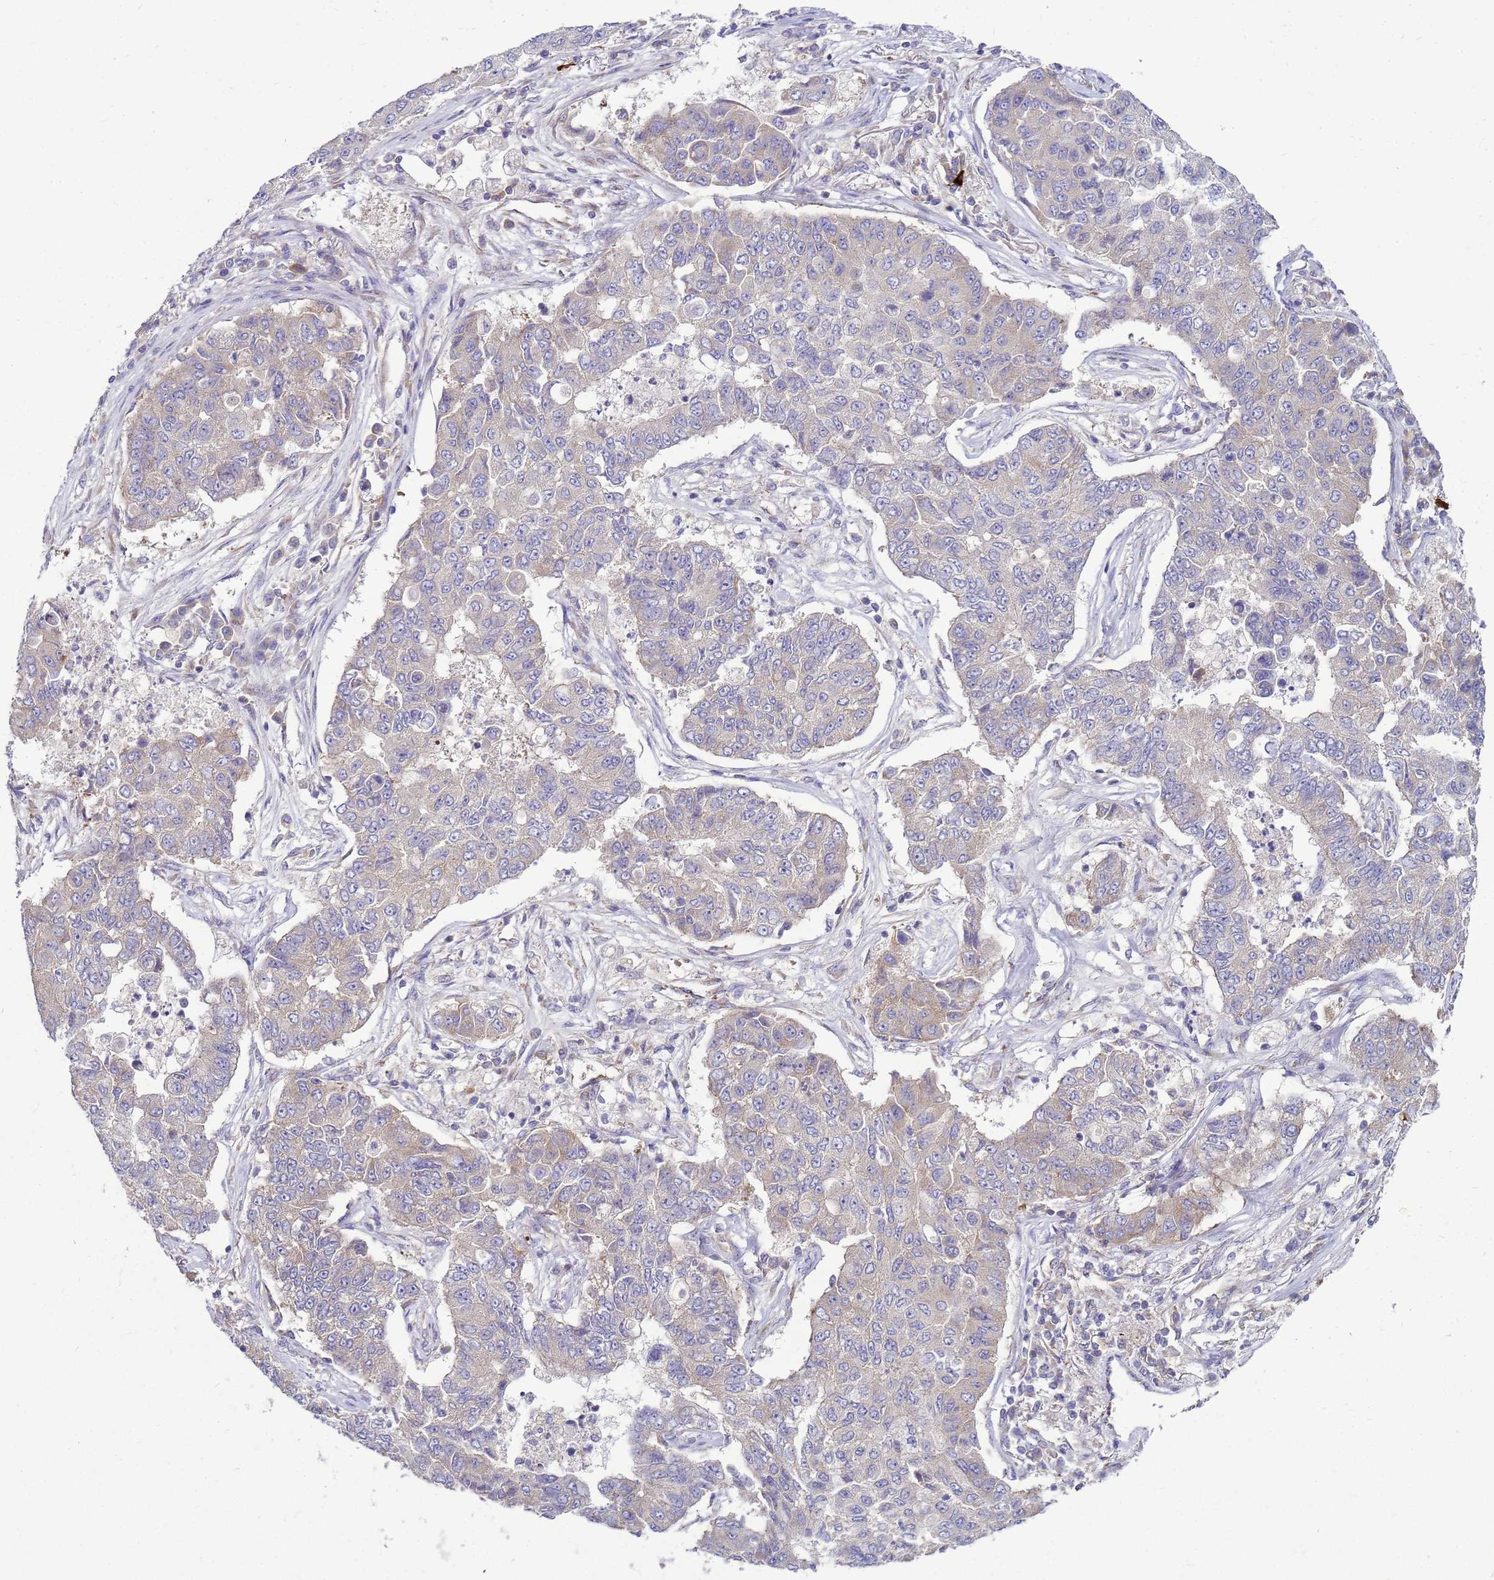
{"staining": {"intensity": "weak", "quantity": "<25%", "location": "cytoplasmic/membranous"}, "tissue": "lung cancer", "cell_type": "Tumor cells", "image_type": "cancer", "snomed": [{"axis": "morphology", "description": "Squamous cell carcinoma, NOS"}, {"axis": "topography", "description": "Lung"}], "caption": "Histopathology image shows no protein positivity in tumor cells of squamous cell carcinoma (lung) tissue. The staining is performed using DAB brown chromogen with nuclei counter-stained in using hematoxylin.", "gene": "MON1B", "patient": {"sex": "male", "age": 74}}